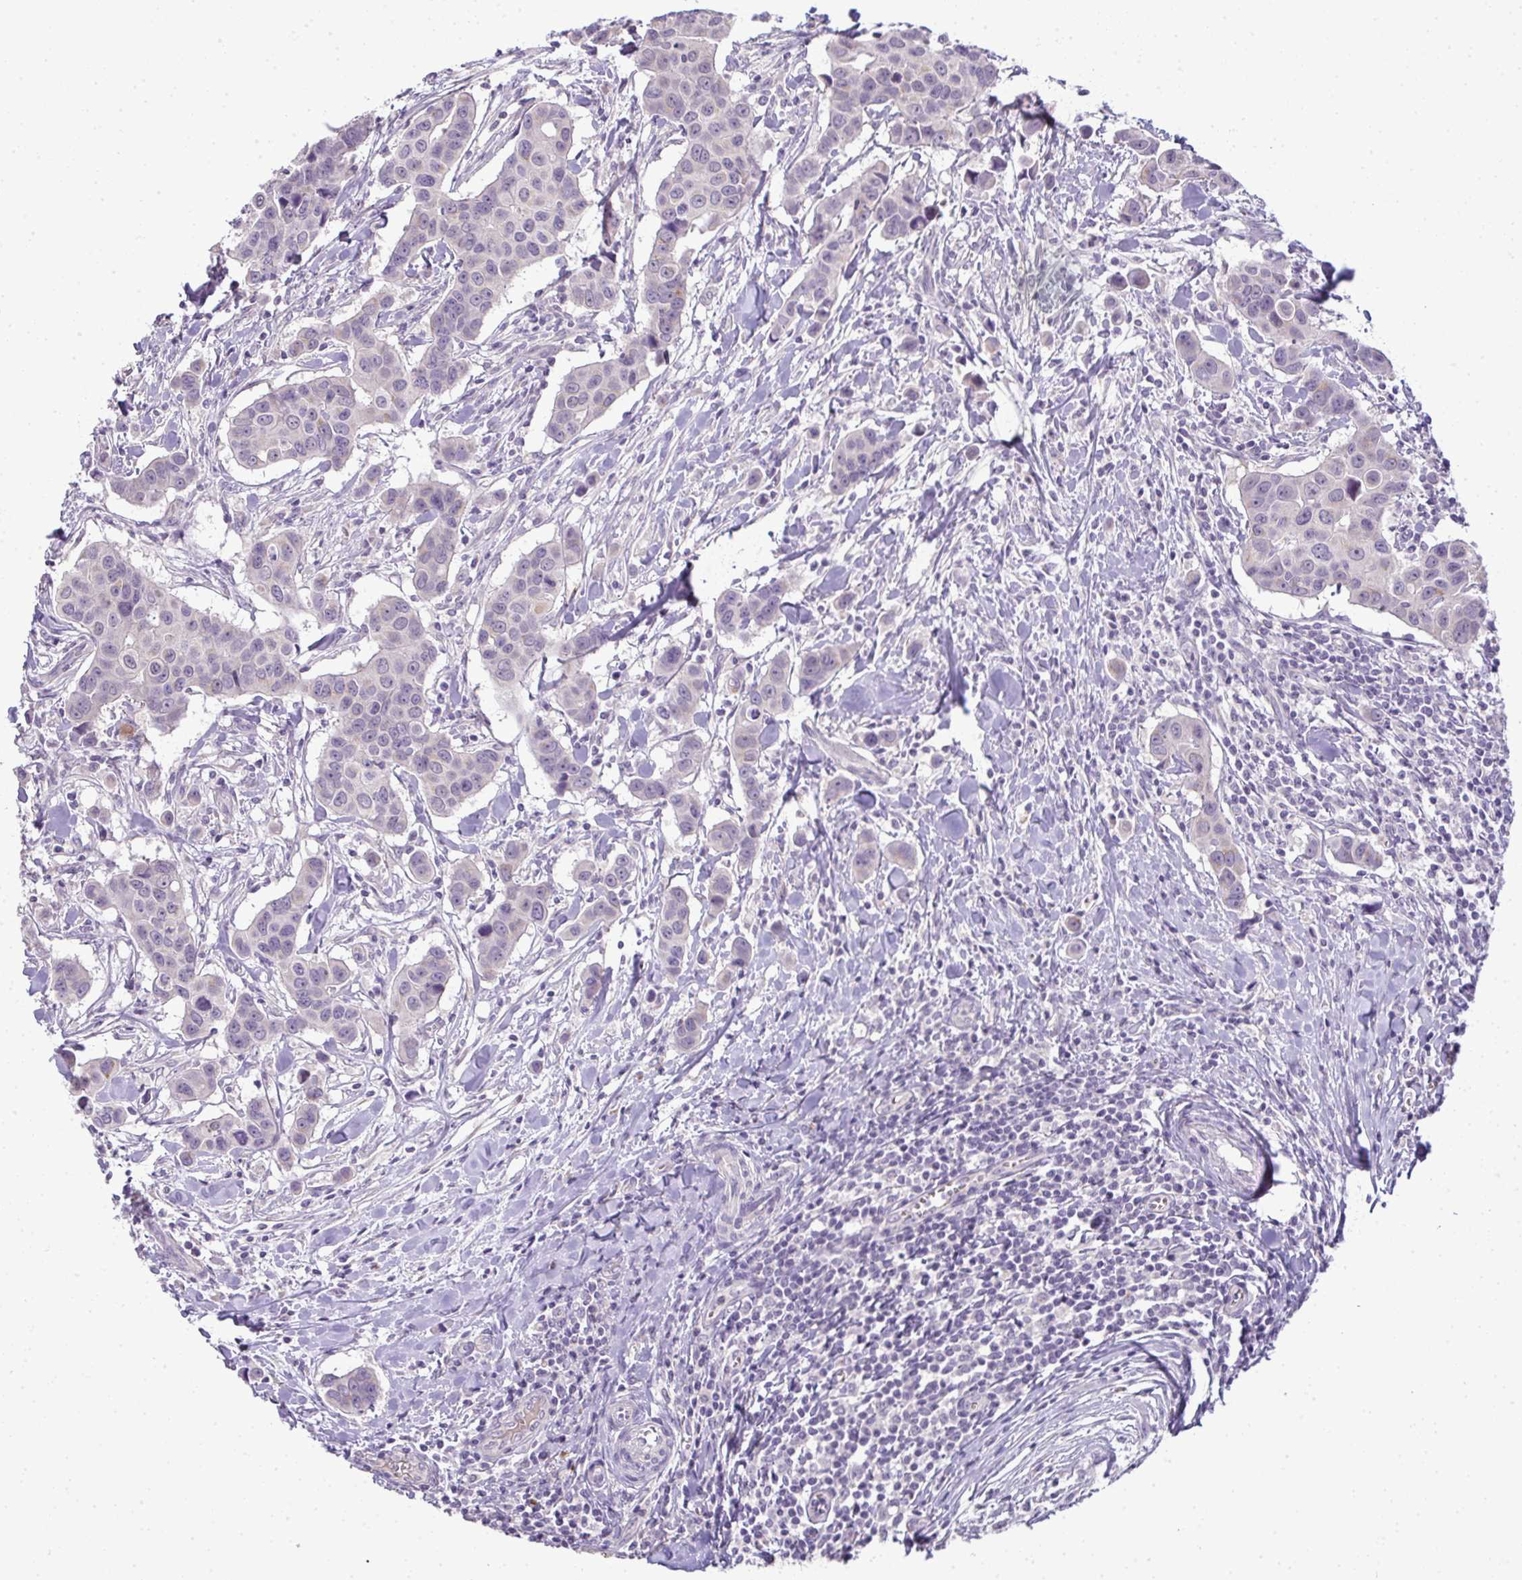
{"staining": {"intensity": "weak", "quantity": "<25%", "location": "cytoplasmic/membranous"}, "tissue": "breast cancer", "cell_type": "Tumor cells", "image_type": "cancer", "snomed": [{"axis": "morphology", "description": "Duct carcinoma"}, {"axis": "topography", "description": "Breast"}], "caption": "Breast infiltrating ductal carcinoma was stained to show a protein in brown. There is no significant positivity in tumor cells. Nuclei are stained in blue.", "gene": "CMPK1", "patient": {"sex": "female", "age": 24}}